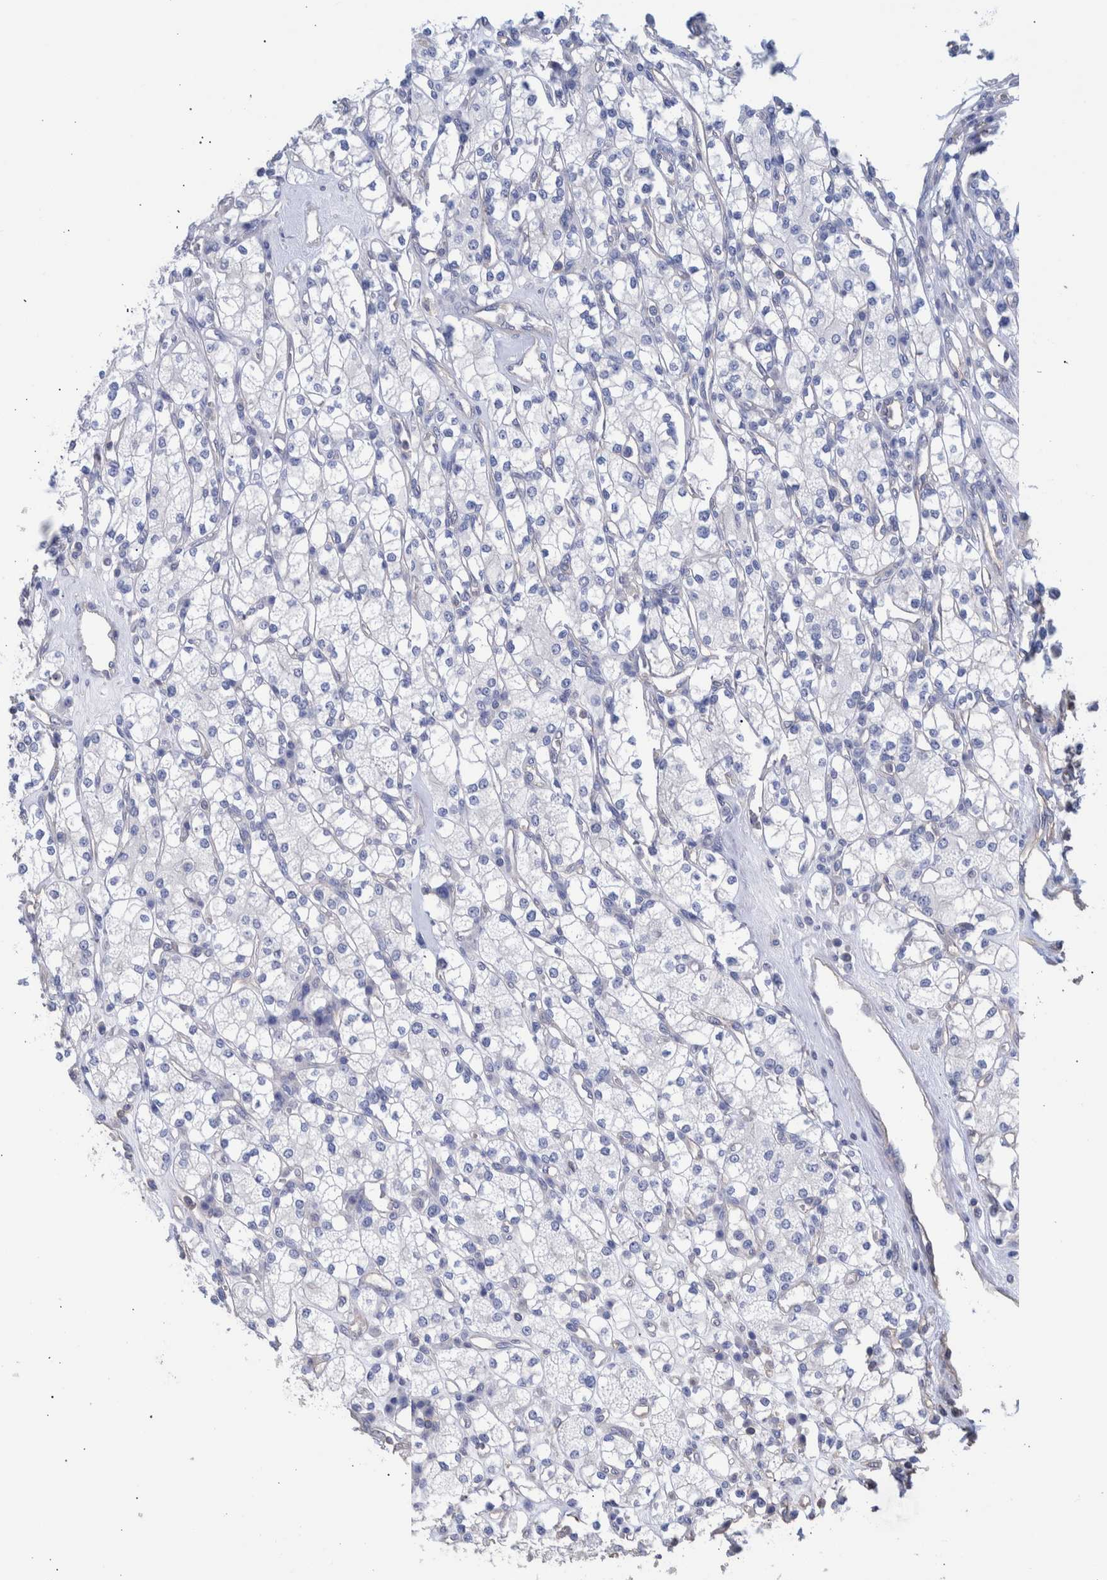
{"staining": {"intensity": "negative", "quantity": "none", "location": "none"}, "tissue": "renal cancer", "cell_type": "Tumor cells", "image_type": "cancer", "snomed": [{"axis": "morphology", "description": "Adenocarcinoma, NOS"}, {"axis": "topography", "description": "Kidney"}], "caption": "The IHC micrograph has no significant expression in tumor cells of renal cancer tissue.", "gene": "PPP3CC", "patient": {"sex": "male", "age": 77}}